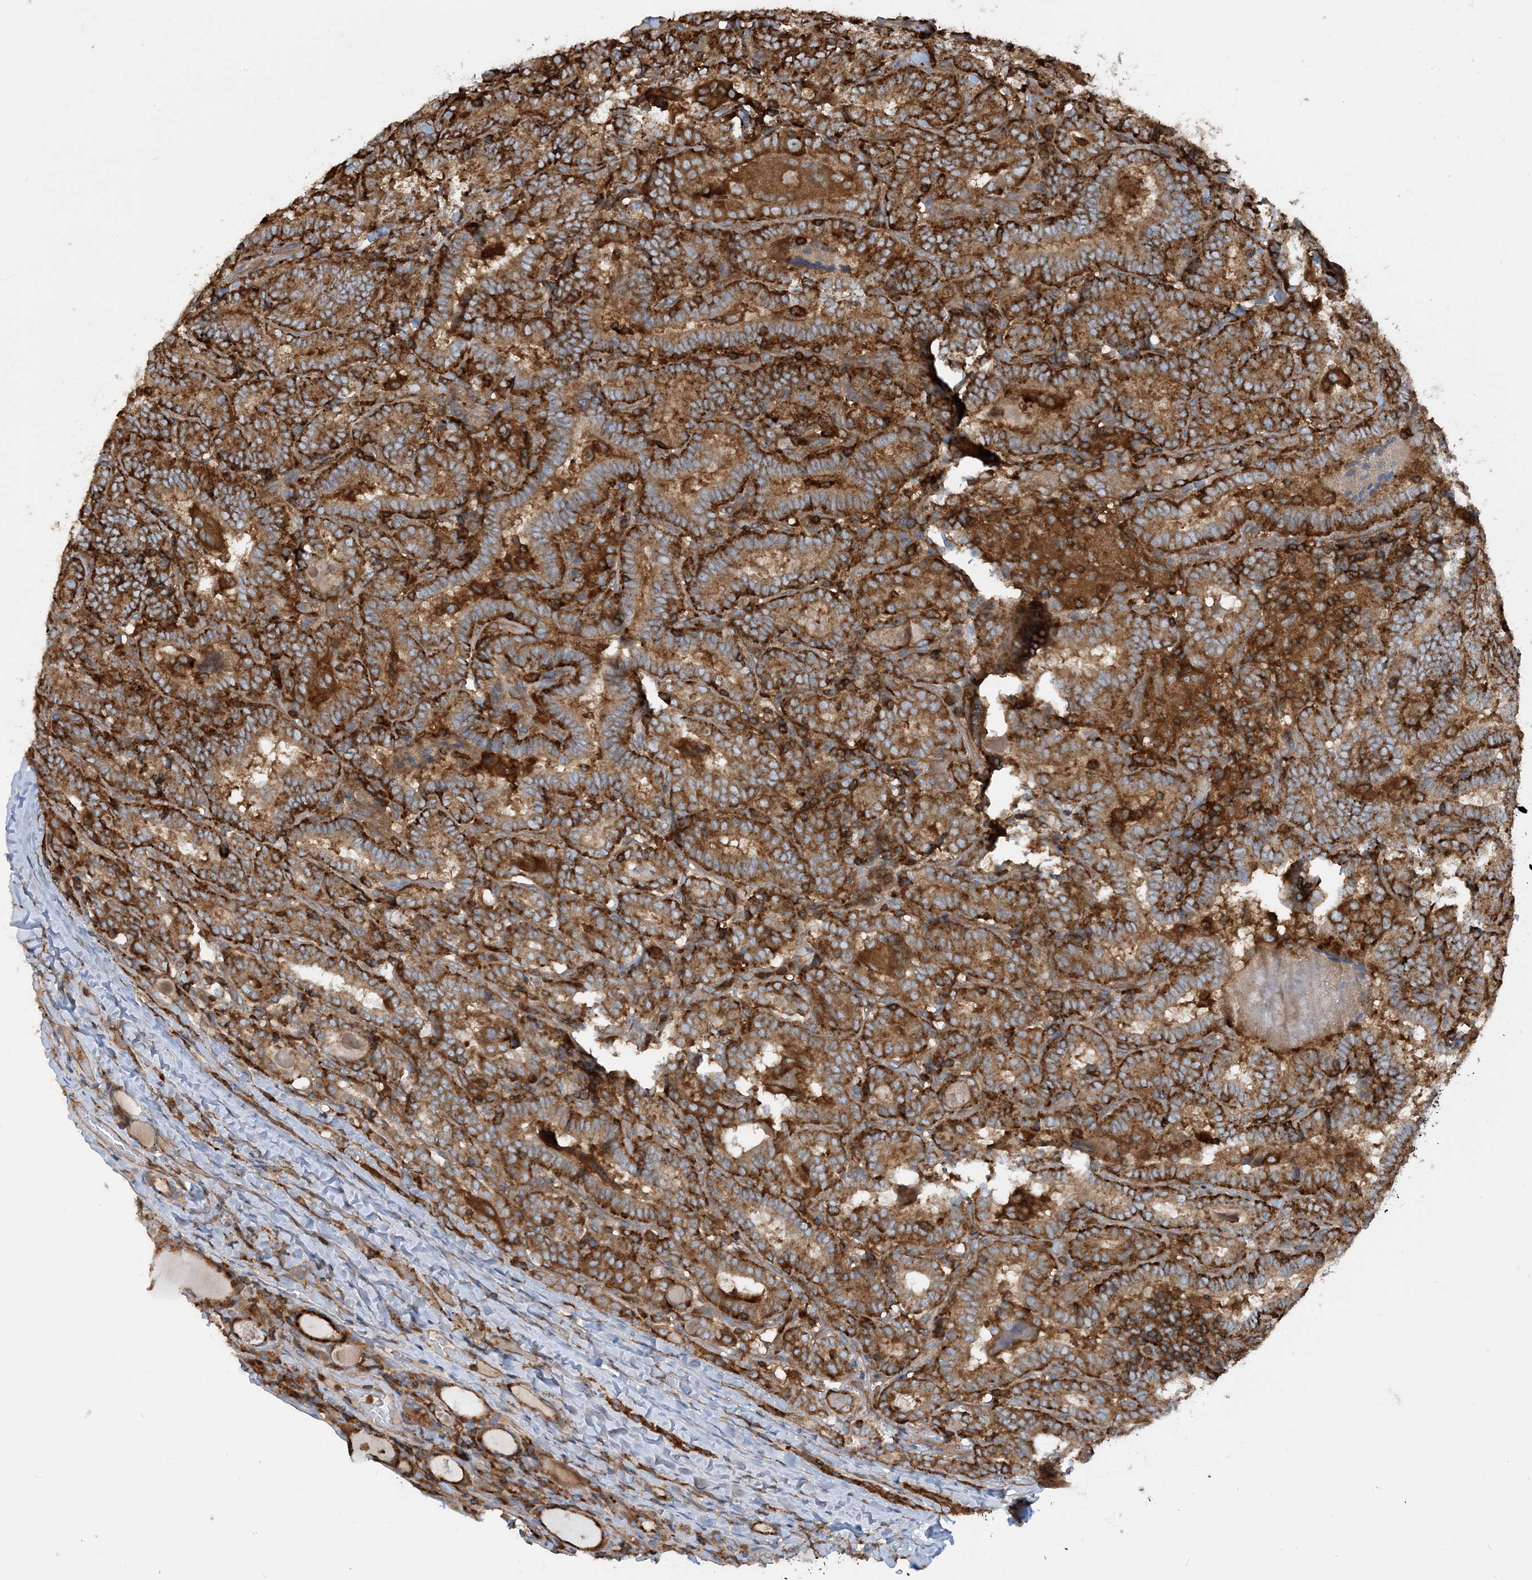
{"staining": {"intensity": "strong", "quantity": ">75%", "location": "cytoplasmic/membranous"}, "tissue": "thyroid cancer", "cell_type": "Tumor cells", "image_type": "cancer", "snomed": [{"axis": "morphology", "description": "Papillary adenocarcinoma, NOS"}, {"axis": "topography", "description": "Thyroid gland"}], "caption": "Brown immunohistochemical staining in thyroid cancer (papillary adenocarcinoma) shows strong cytoplasmic/membranous positivity in approximately >75% of tumor cells. The protein is shown in brown color, while the nuclei are stained blue.", "gene": "SFMBT2", "patient": {"sex": "female", "age": 72}}